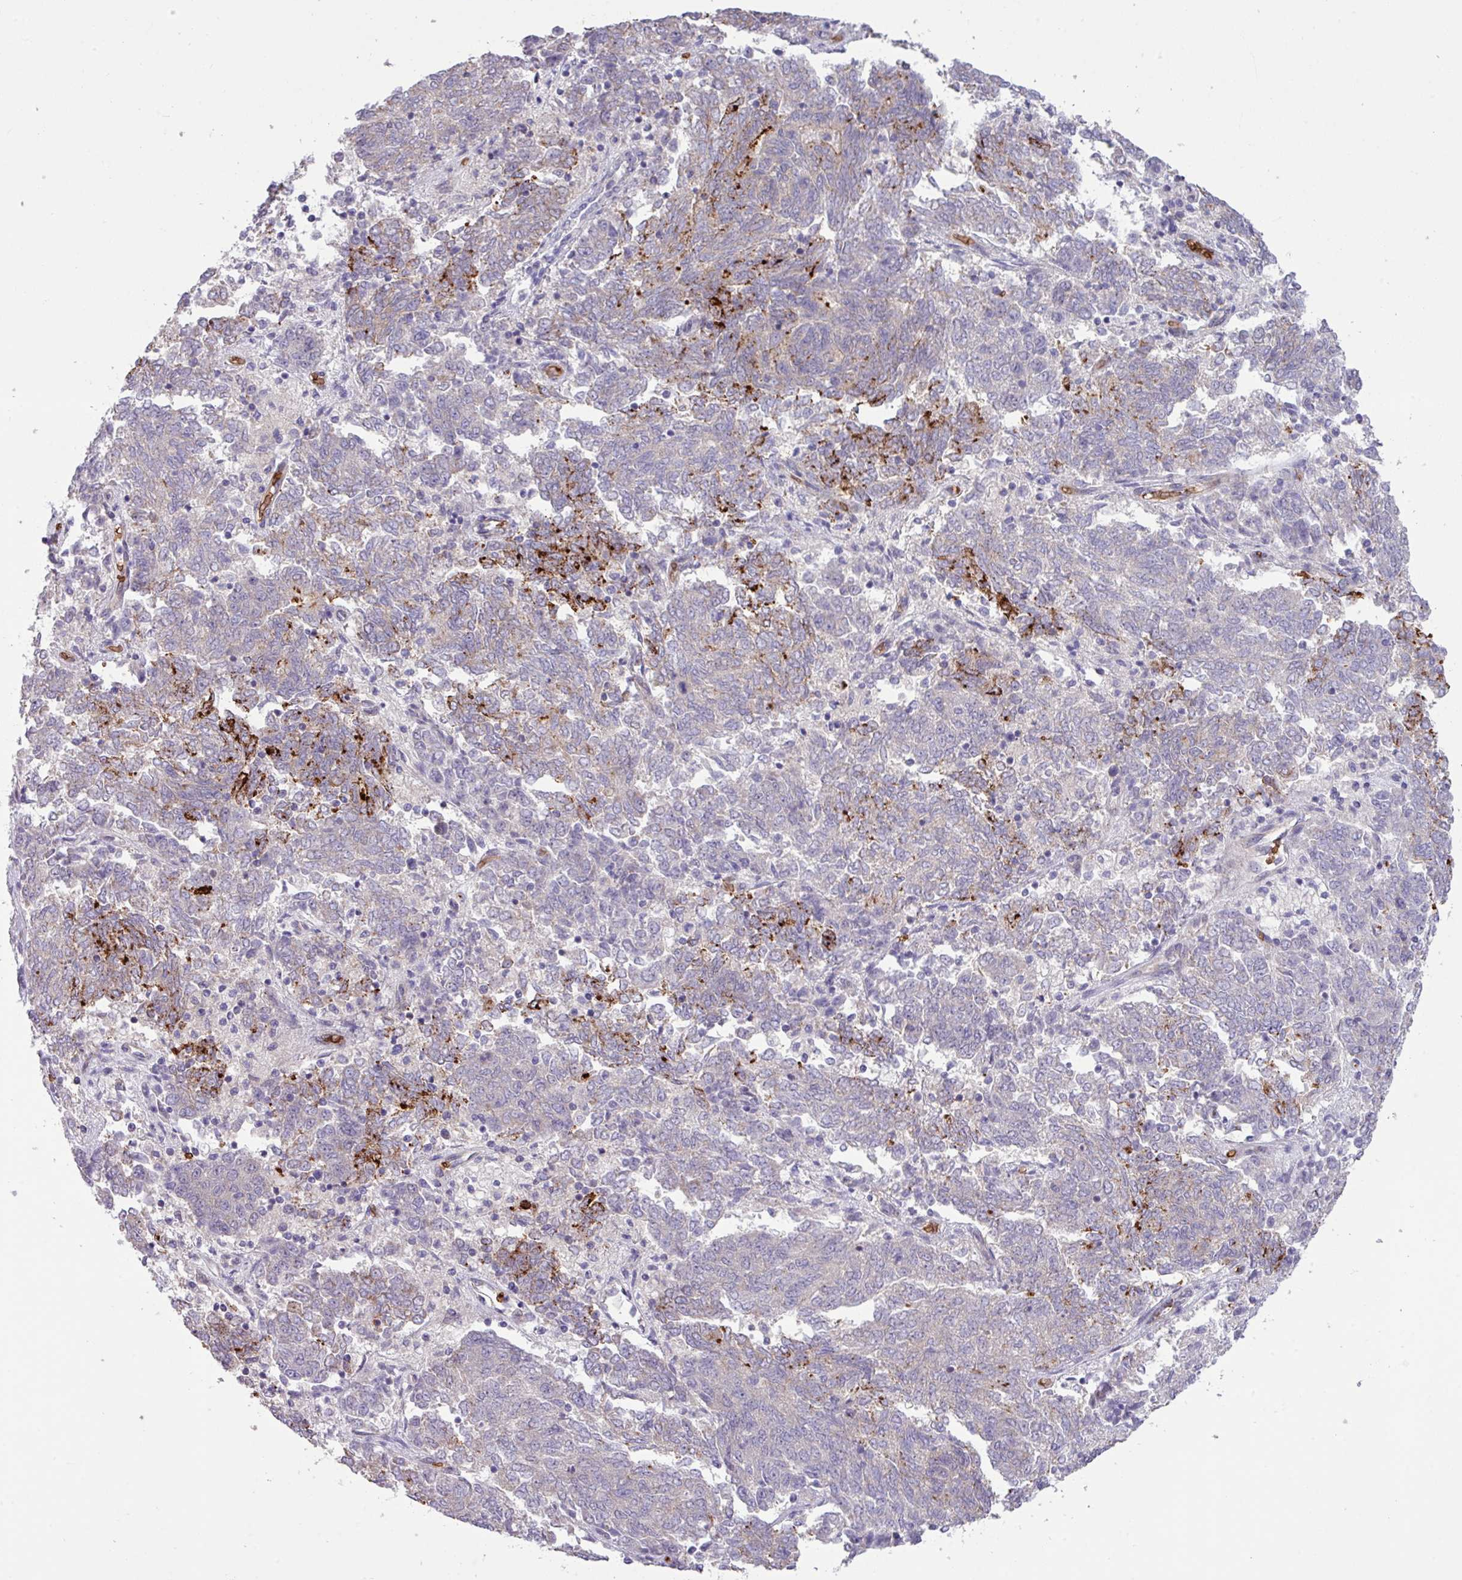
{"staining": {"intensity": "strong", "quantity": "<25%", "location": "cytoplasmic/membranous"}, "tissue": "endometrial cancer", "cell_type": "Tumor cells", "image_type": "cancer", "snomed": [{"axis": "morphology", "description": "Adenocarcinoma, NOS"}, {"axis": "topography", "description": "Endometrium"}], "caption": "A histopathology image of adenocarcinoma (endometrial) stained for a protein displays strong cytoplasmic/membranous brown staining in tumor cells.", "gene": "RAD21L1", "patient": {"sex": "female", "age": 80}}